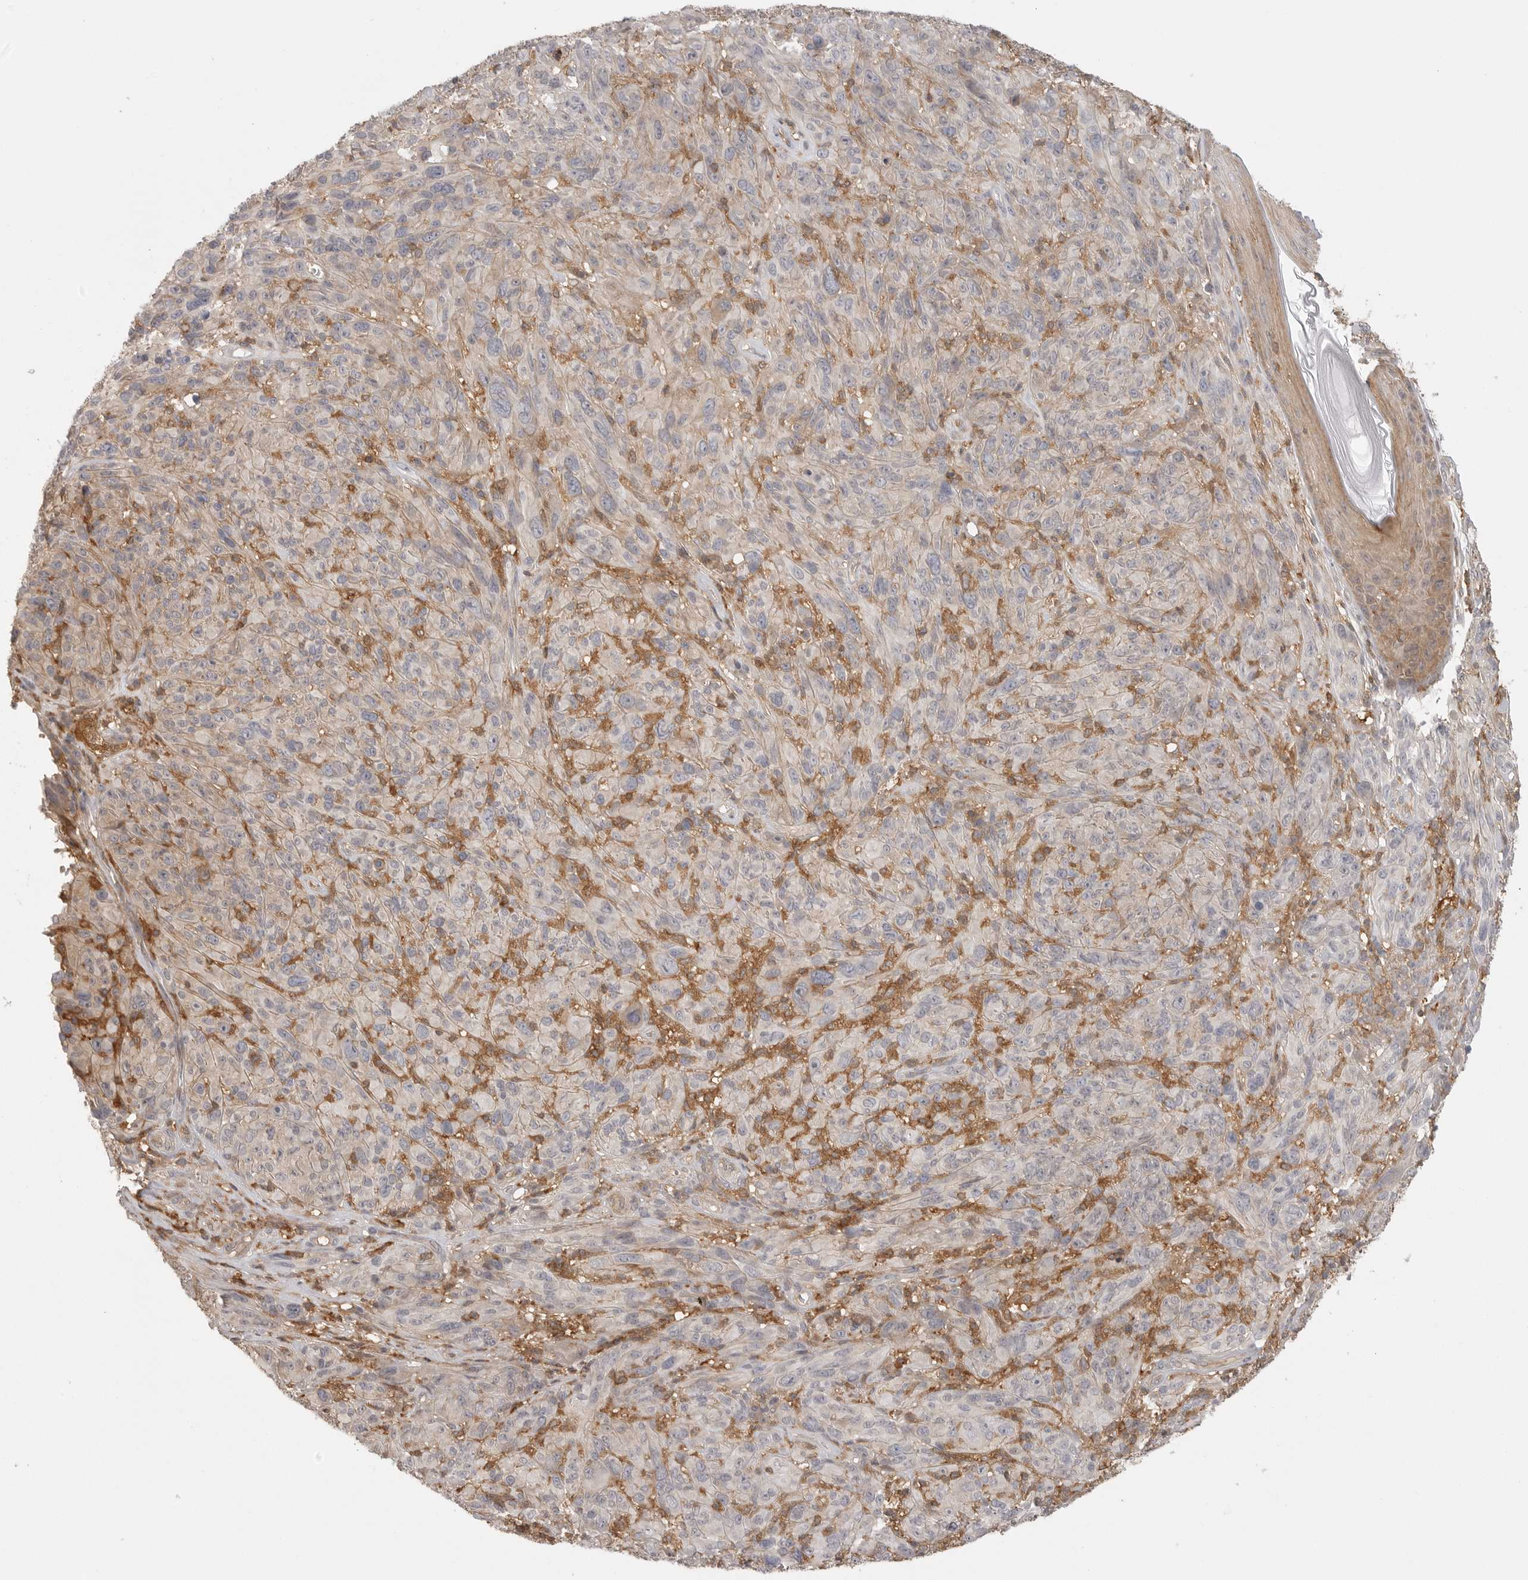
{"staining": {"intensity": "negative", "quantity": "none", "location": "none"}, "tissue": "melanoma", "cell_type": "Tumor cells", "image_type": "cancer", "snomed": [{"axis": "morphology", "description": "Malignant melanoma, NOS"}, {"axis": "topography", "description": "Skin of head"}], "caption": "Melanoma was stained to show a protein in brown. There is no significant expression in tumor cells. (DAB (3,3'-diaminobenzidine) immunohistochemistry (IHC), high magnification).", "gene": "DBNL", "patient": {"sex": "male", "age": 96}}